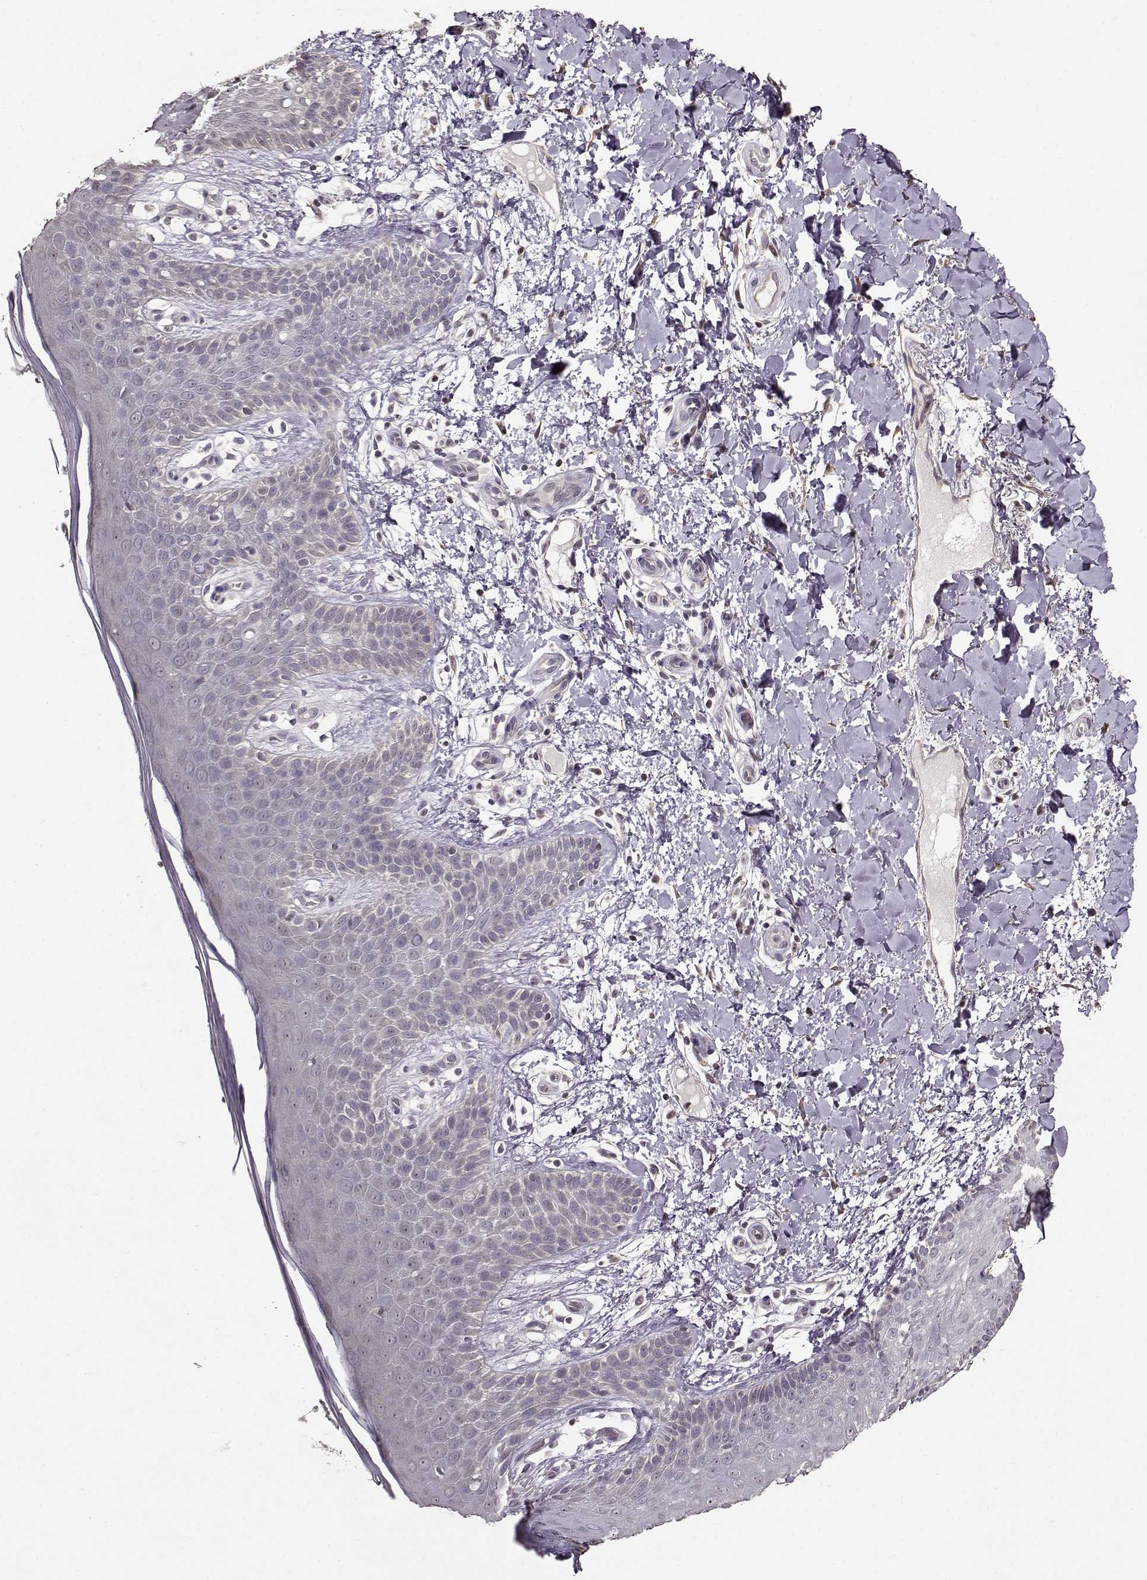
{"staining": {"intensity": "negative", "quantity": "none", "location": "none"}, "tissue": "skin", "cell_type": "Epidermal cells", "image_type": "normal", "snomed": [{"axis": "morphology", "description": "Normal tissue, NOS"}, {"axis": "topography", "description": "Anal"}], "caption": "Immunohistochemistry (IHC) image of benign skin: skin stained with DAB (3,3'-diaminobenzidine) reveals no significant protein positivity in epidermal cells. (DAB IHC, high magnification).", "gene": "FSHB", "patient": {"sex": "male", "age": 36}}